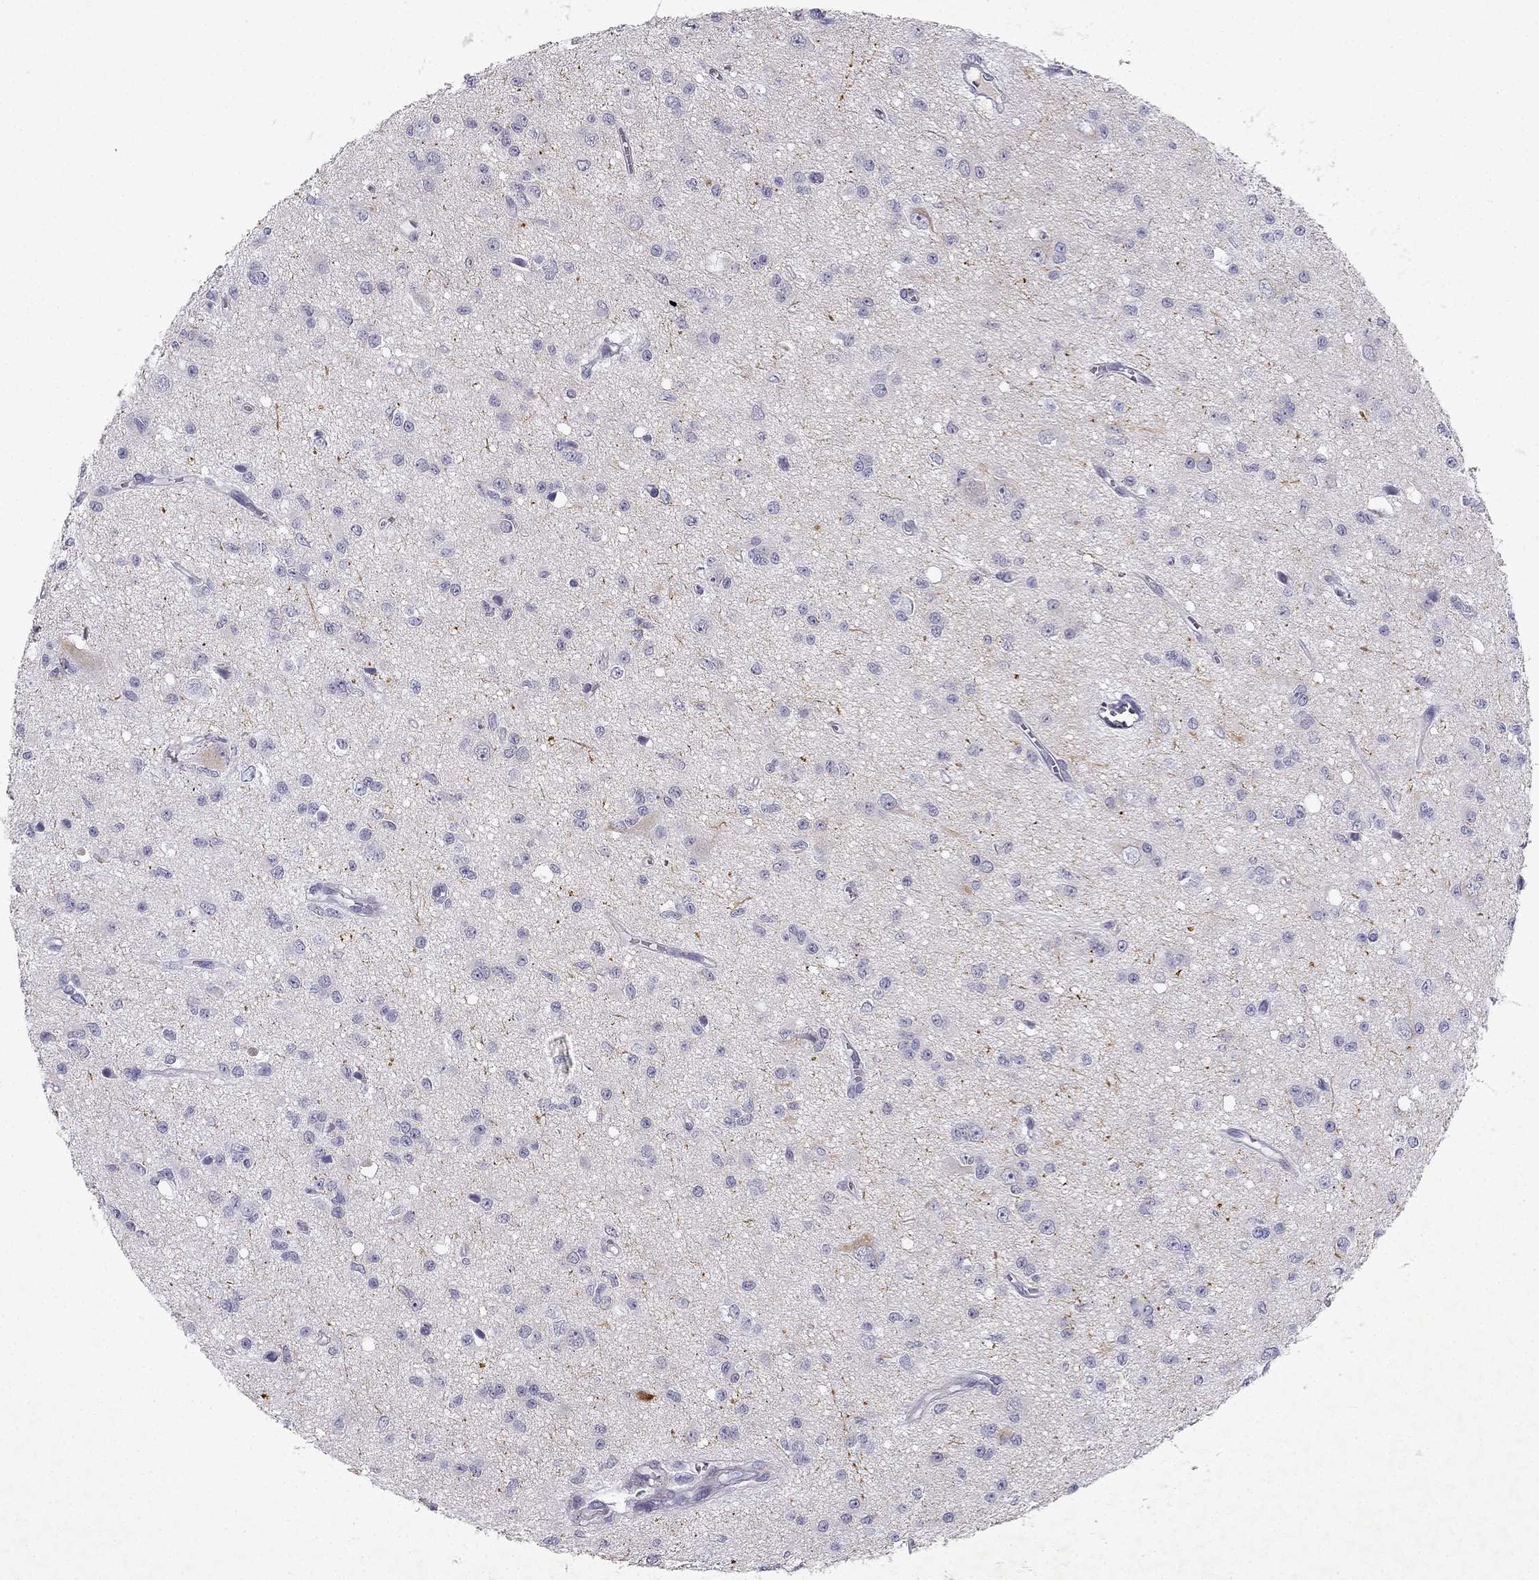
{"staining": {"intensity": "negative", "quantity": "none", "location": "none"}, "tissue": "glioma", "cell_type": "Tumor cells", "image_type": "cancer", "snomed": [{"axis": "morphology", "description": "Glioma, malignant, Low grade"}, {"axis": "topography", "description": "Brain"}], "caption": "Immunohistochemistry (IHC) photomicrograph of malignant glioma (low-grade) stained for a protein (brown), which exhibits no staining in tumor cells. (DAB immunohistochemistry visualized using brightfield microscopy, high magnification).", "gene": "SLC6A4", "patient": {"sex": "female", "age": 45}}